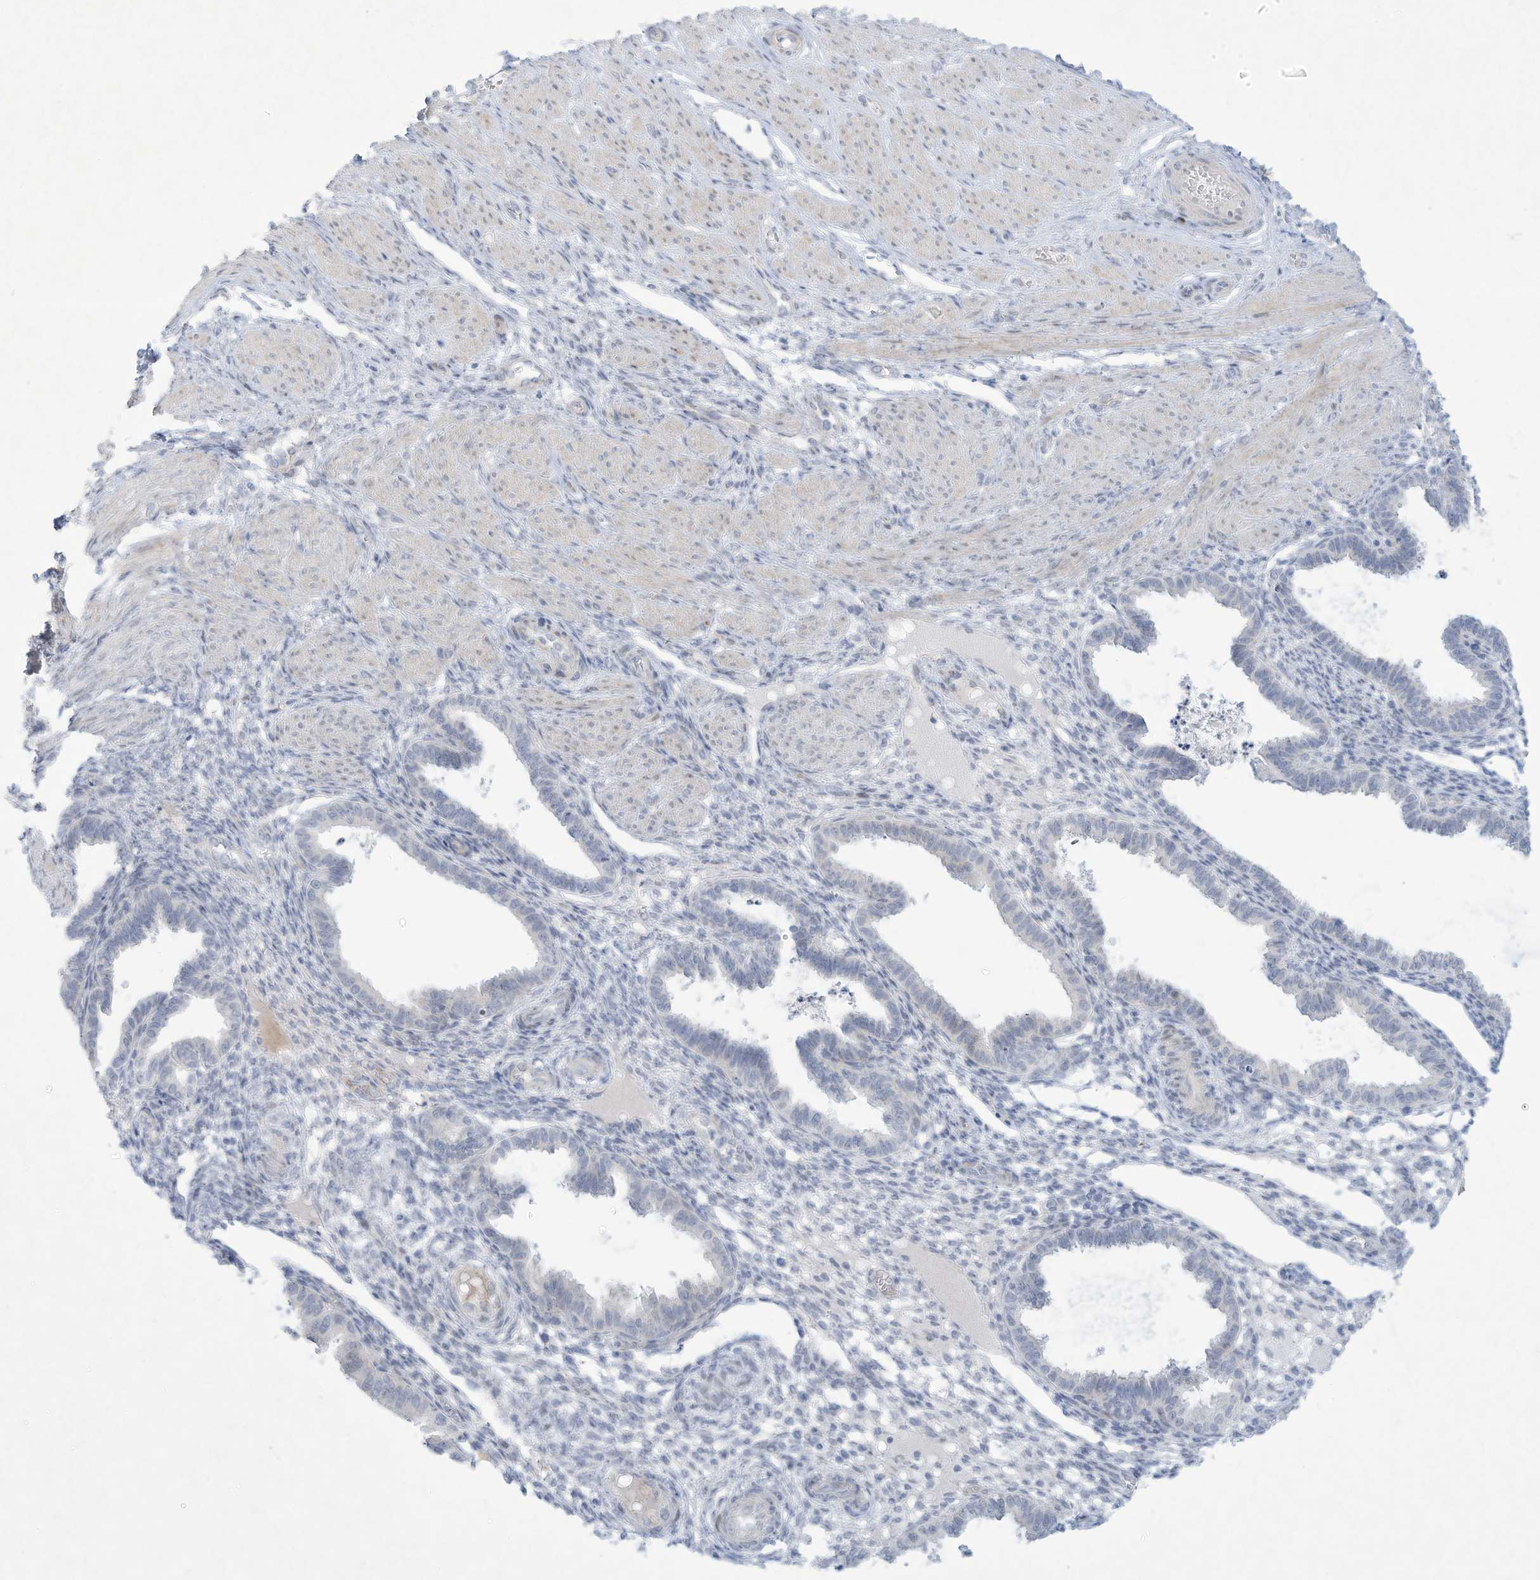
{"staining": {"intensity": "negative", "quantity": "none", "location": "none"}, "tissue": "endometrium", "cell_type": "Cells in endometrial stroma", "image_type": "normal", "snomed": [{"axis": "morphology", "description": "Normal tissue, NOS"}, {"axis": "topography", "description": "Endometrium"}], "caption": "DAB (3,3'-diaminobenzidine) immunohistochemical staining of unremarkable endometrium shows no significant expression in cells in endometrial stroma.", "gene": "PAX6", "patient": {"sex": "female", "age": 33}}